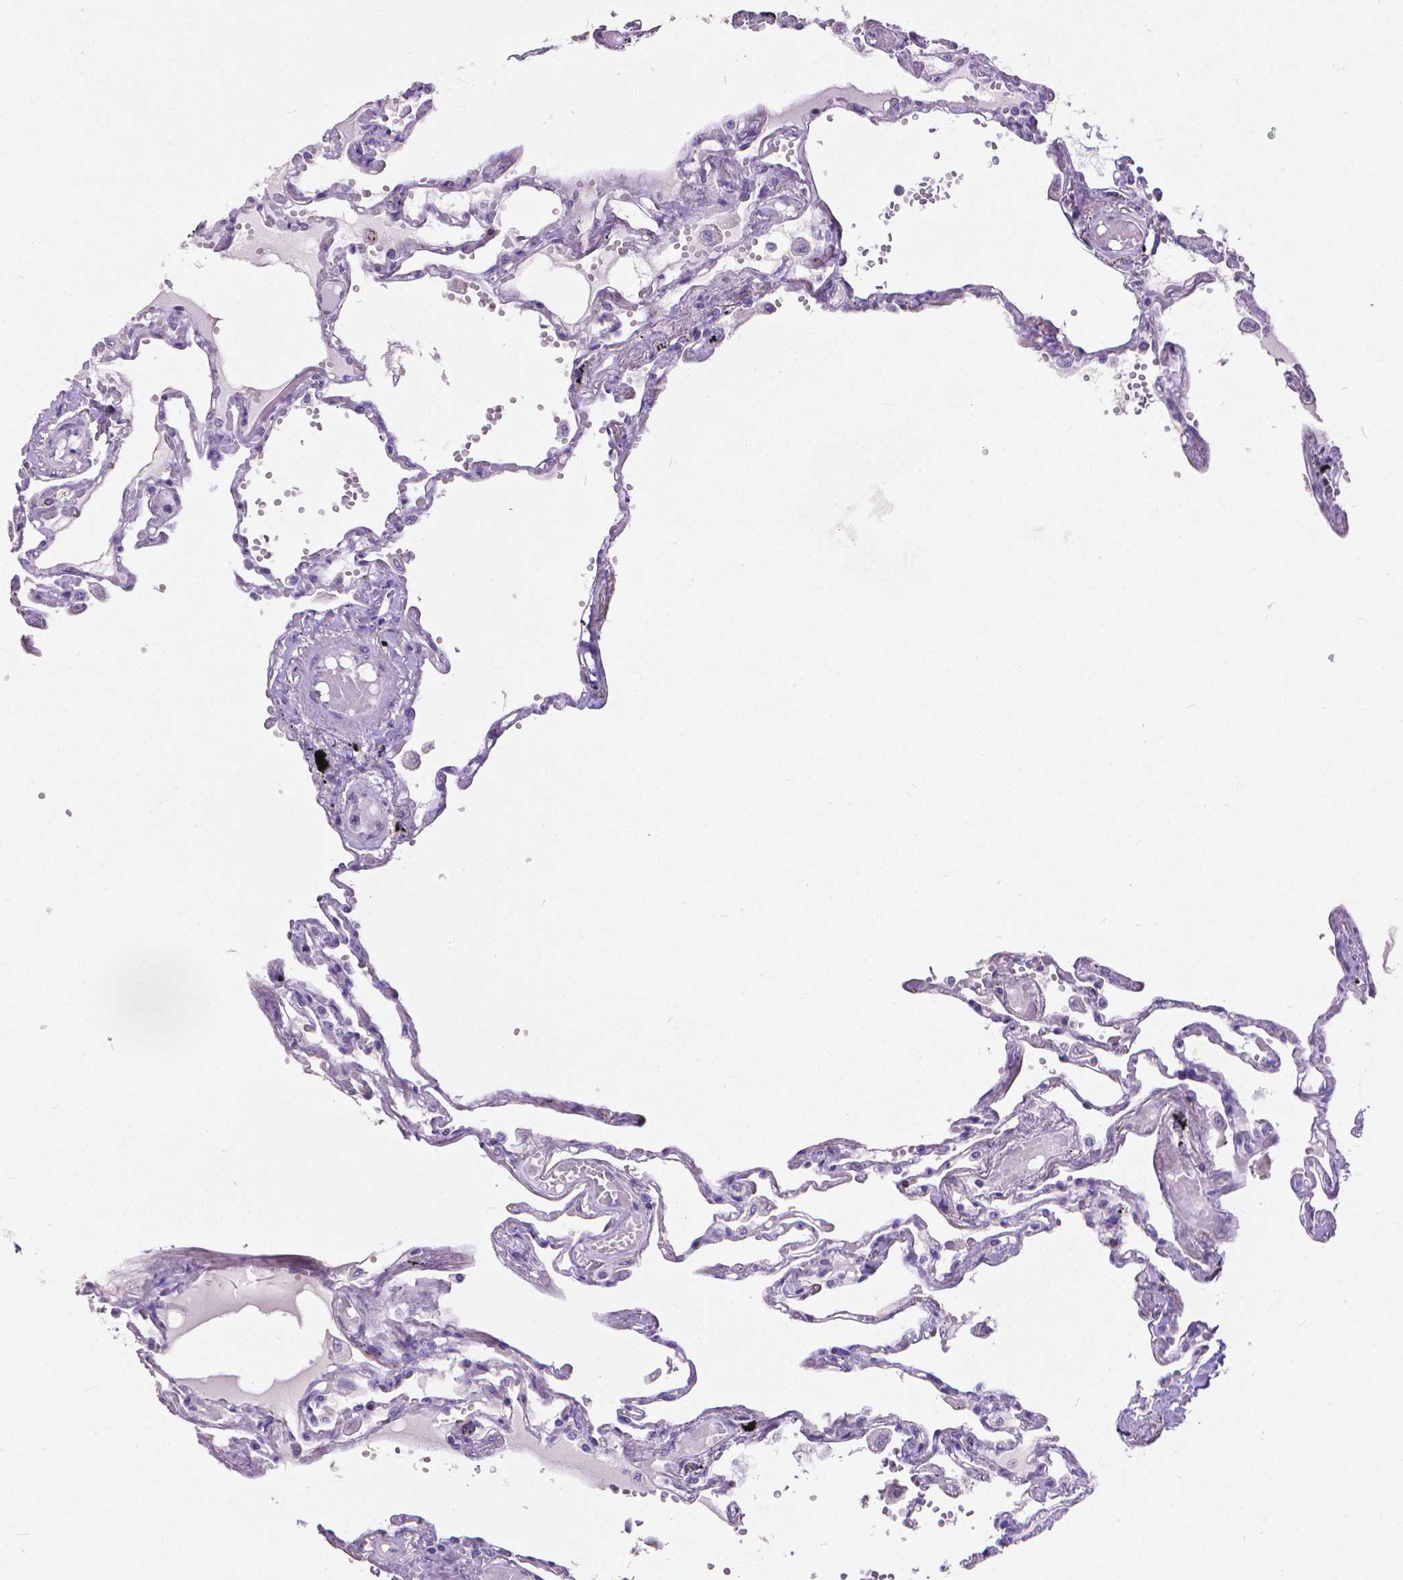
{"staining": {"intensity": "negative", "quantity": "none", "location": "none"}, "tissue": "lung", "cell_type": "Alveolar cells", "image_type": "normal", "snomed": [{"axis": "morphology", "description": "Normal tissue, NOS"}, {"axis": "morphology", "description": "Adenocarcinoma, NOS"}, {"axis": "topography", "description": "Cartilage tissue"}, {"axis": "topography", "description": "Lung"}], "caption": "The image reveals no significant staining in alveolar cells of lung. The staining was performed using DAB (3,3'-diaminobenzidine) to visualize the protein expression in brown, while the nuclei were stained in blue with hematoxylin (Magnification: 20x).", "gene": "CD4", "patient": {"sex": "female", "age": 67}}